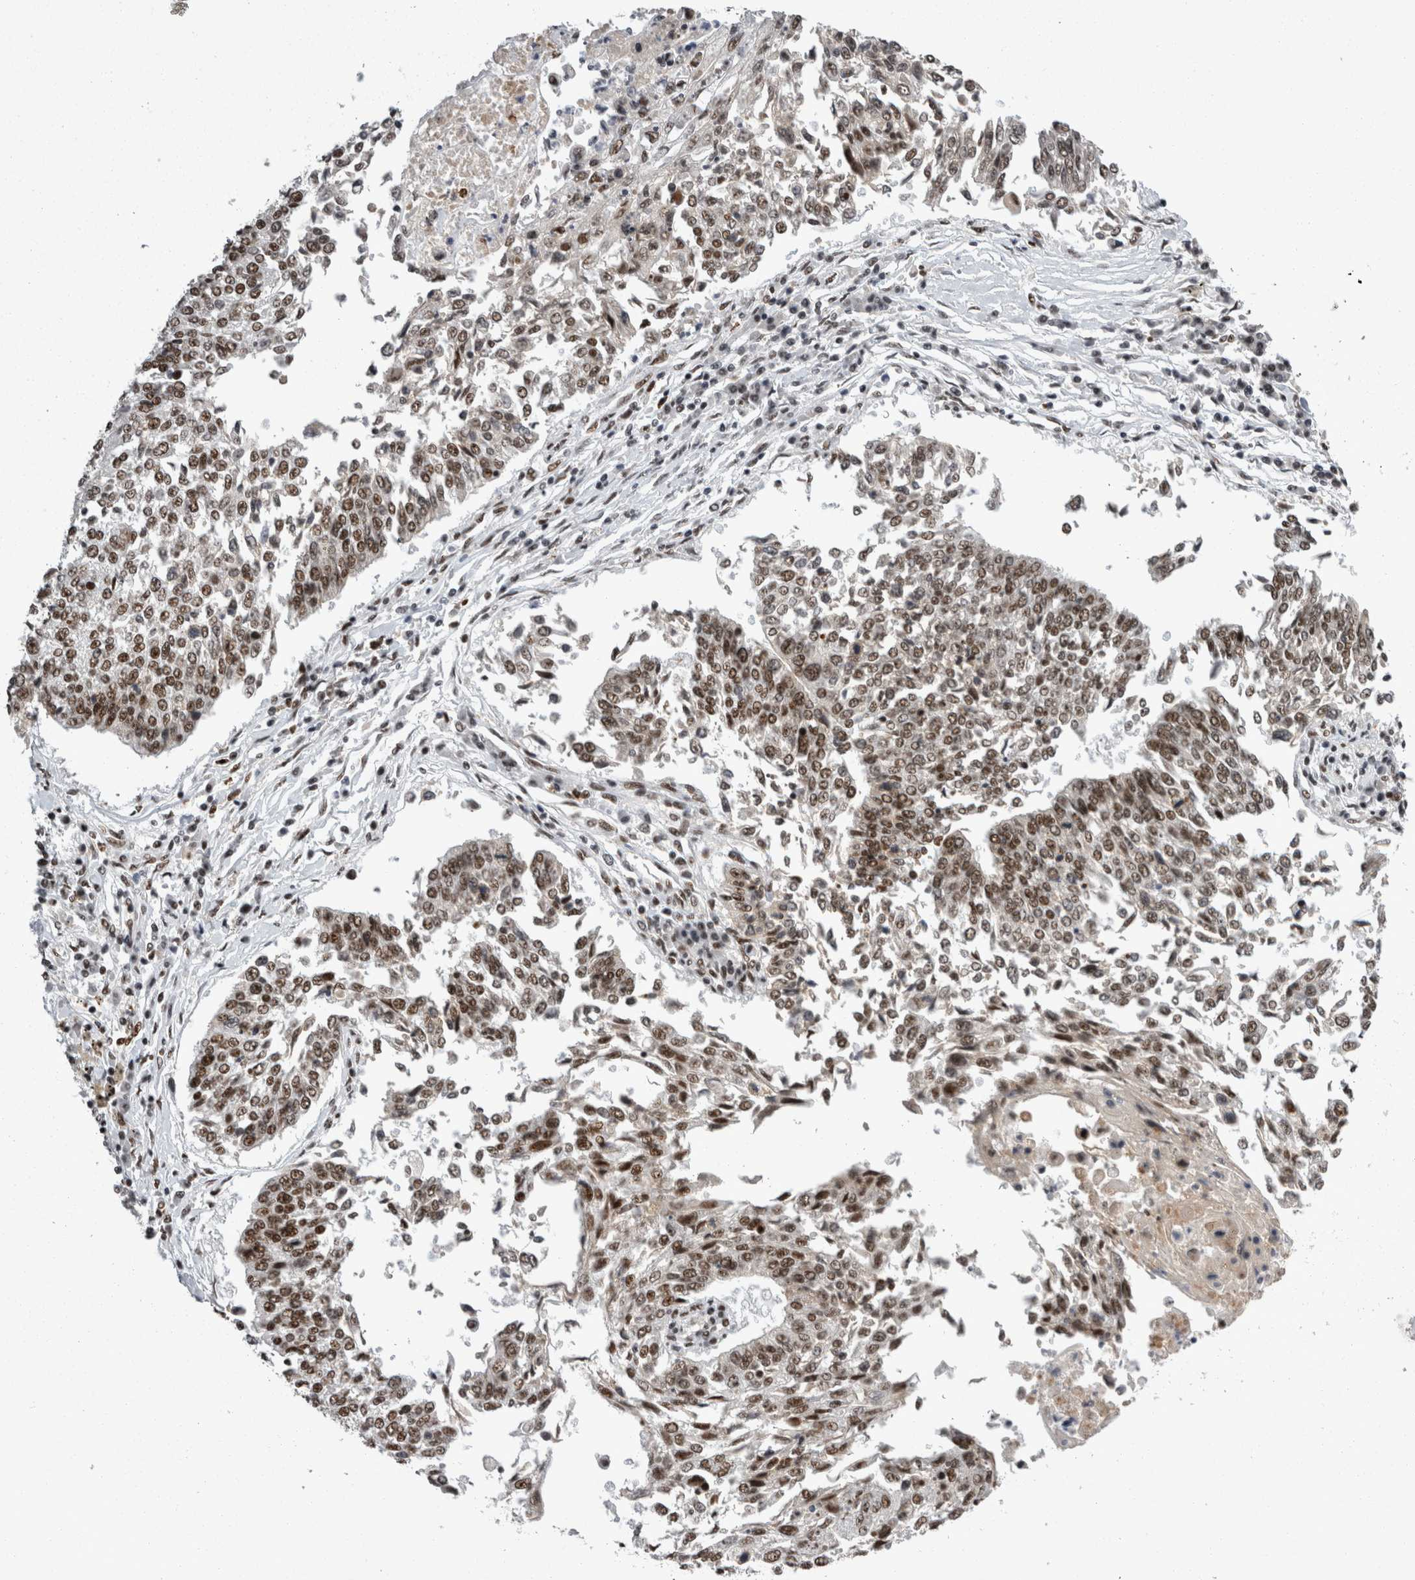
{"staining": {"intensity": "moderate", "quantity": ">75%", "location": "nuclear"}, "tissue": "lung cancer", "cell_type": "Tumor cells", "image_type": "cancer", "snomed": [{"axis": "morphology", "description": "Normal tissue, NOS"}, {"axis": "morphology", "description": "Squamous cell carcinoma, NOS"}, {"axis": "topography", "description": "Cartilage tissue"}, {"axis": "topography", "description": "Bronchus"}, {"axis": "topography", "description": "Lung"}, {"axis": "topography", "description": "Peripheral nerve tissue"}], "caption": "Moderate nuclear staining is present in approximately >75% of tumor cells in squamous cell carcinoma (lung). The staining was performed using DAB (3,3'-diaminobenzidine) to visualize the protein expression in brown, while the nuclei were stained in blue with hematoxylin (Magnification: 20x).", "gene": "SNRNP40", "patient": {"sex": "female", "age": 49}}